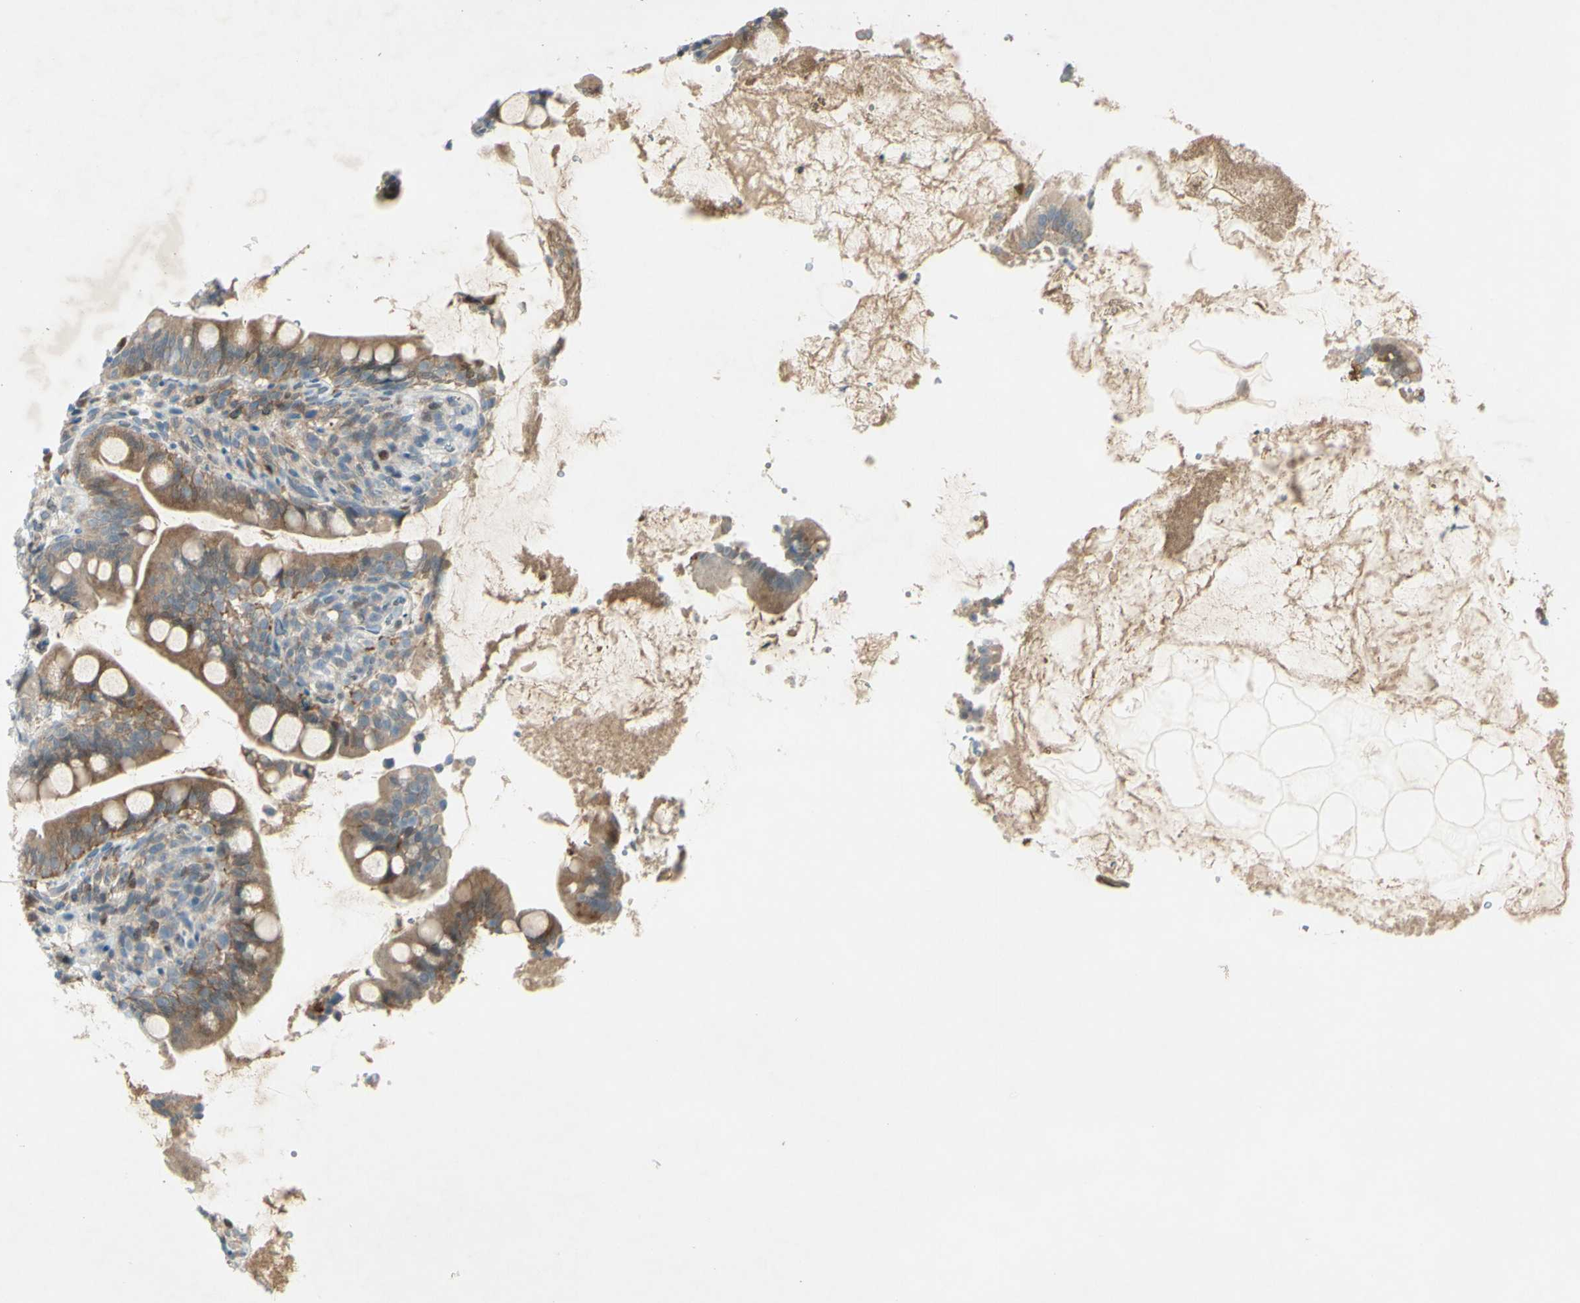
{"staining": {"intensity": "moderate", "quantity": ">75%", "location": "cytoplasmic/membranous"}, "tissue": "small intestine", "cell_type": "Glandular cells", "image_type": "normal", "snomed": [{"axis": "morphology", "description": "Normal tissue, NOS"}, {"axis": "topography", "description": "Small intestine"}], "caption": "Protein positivity by immunohistochemistry (IHC) displays moderate cytoplasmic/membranous staining in about >75% of glandular cells in benign small intestine. (DAB (3,3'-diaminobenzidine) = brown stain, brightfield microscopy at high magnification).", "gene": "C1orf159", "patient": {"sex": "female", "age": 56}}